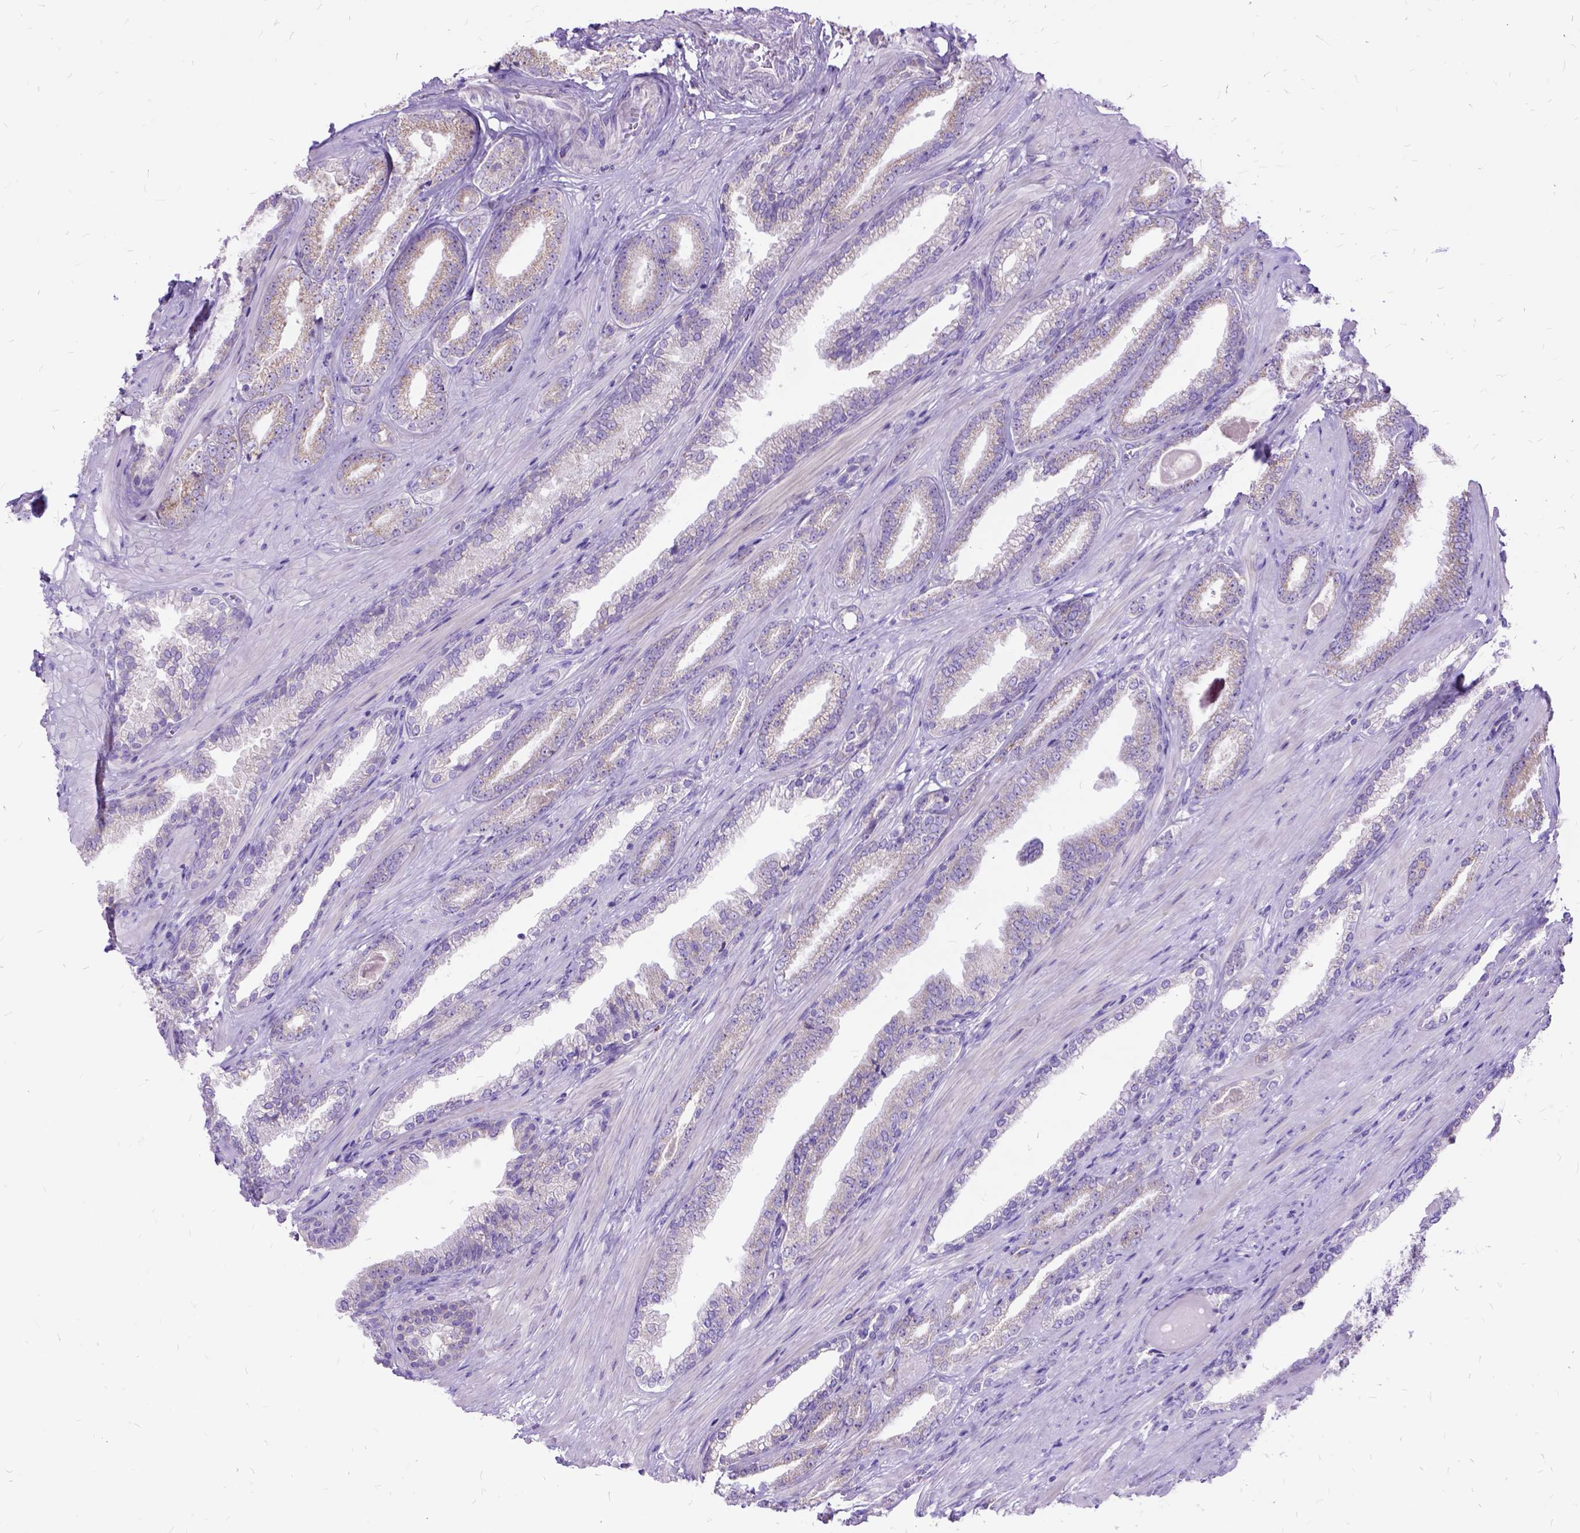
{"staining": {"intensity": "negative", "quantity": "none", "location": "none"}, "tissue": "prostate cancer", "cell_type": "Tumor cells", "image_type": "cancer", "snomed": [{"axis": "morphology", "description": "Adenocarcinoma, Low grade"}, {"axis": "topography", "description": "Prostate"}], "caption": "A histopathology image of human prostate cancer (adenocarcinoma (low-grade)) is negative for staining in tumor cells. (DAB (3,3'-diaminobenzidine) IHC visualized using brightfield microscopy, high magnification).", "gene": "CTAG2", "patient": {"sex": "male", "age": 61}}